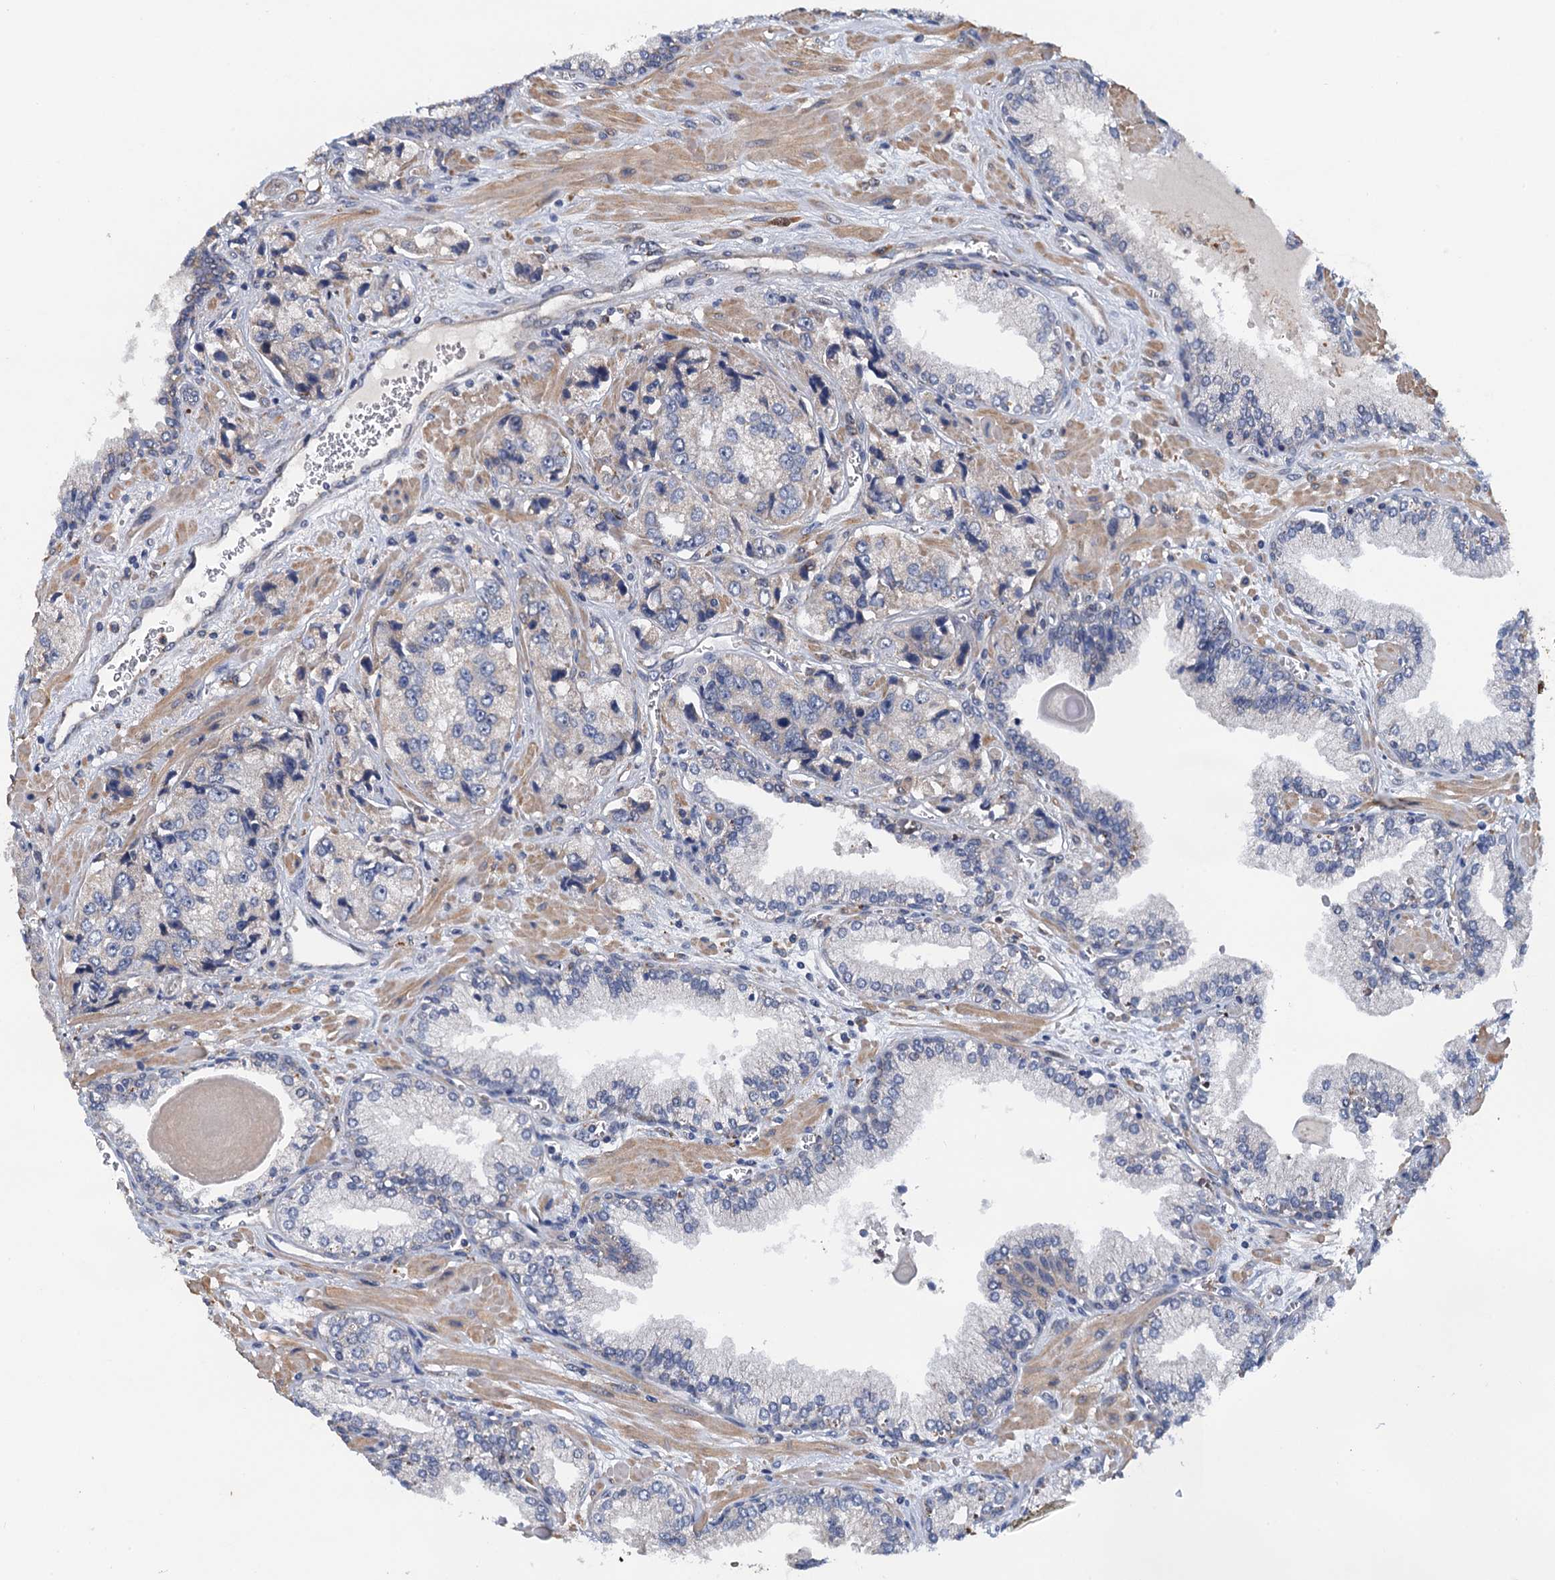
{"staining": {"intensity": "negative", "quantity": "none", "location": "none"}, "tissue": "prostate cancer", "cell_type": "Tumor cells", "image_type": "cancer", "snomed": [{"axis": "morphology", "description": "Adenocarcinoma, High grade"}, {"axis": "topography", "description": "Prostate"}], "caption": "Immunohistochemistry image of human prostate cancer stained for a protein (brown), which reveals no expression in tumor cells. Nuclei are stained in blue.", "gene": "ZNF606", "patient": {"sex": "male", "age": 74}}